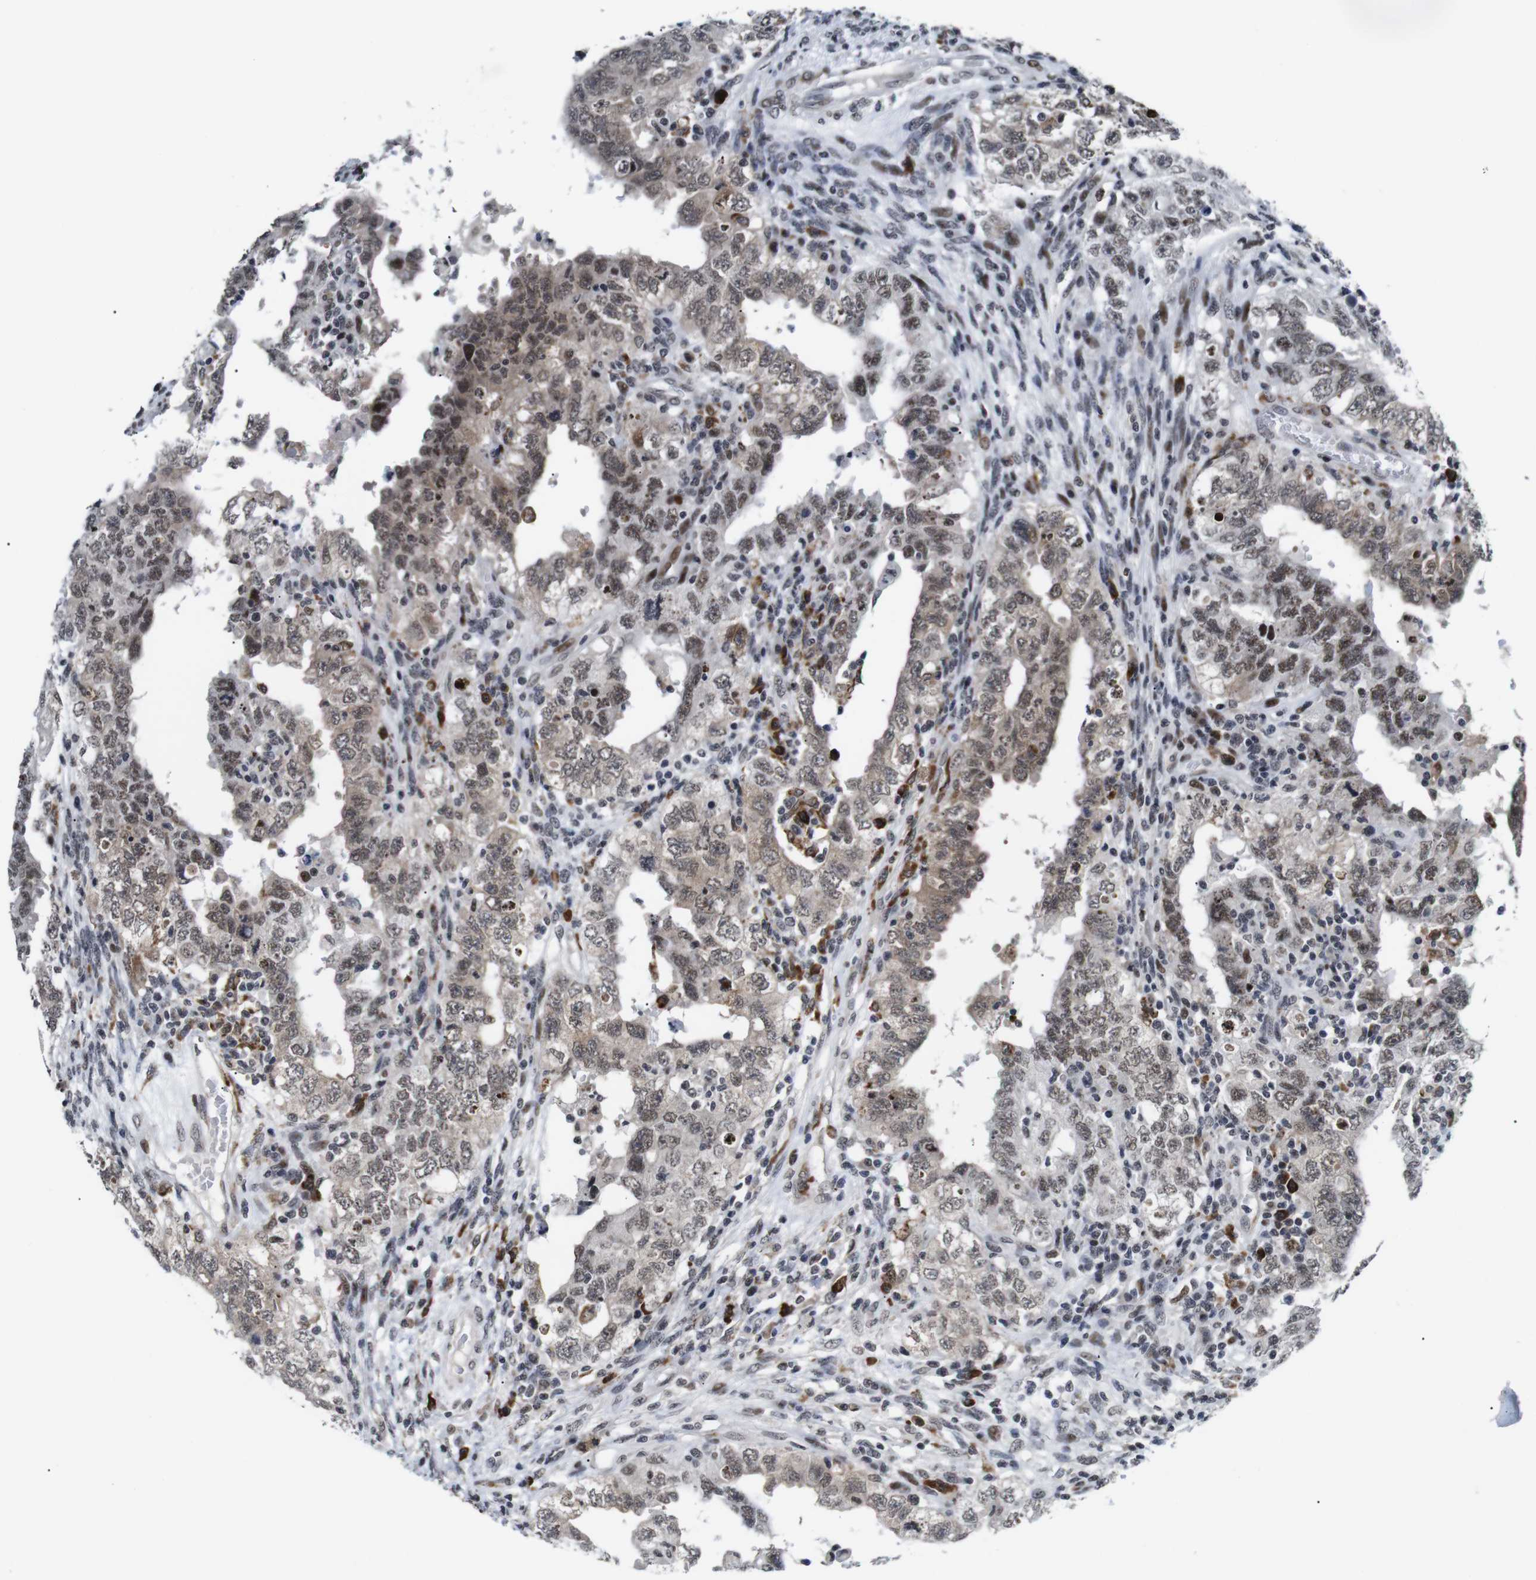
{"staining": {"intensity": "weak", "quantity": ">75%", "location": "cytoplasmic/membranous,nuclear"}, "tissue": "testis cancer", "cell_type": "Tumor cells", "image_type": "cancer", "snomed": [{"axis": "morphology", "description": "Carcinoma, Embryonal, NOS"}, {"axis": "topography", "description": "Testis"}], "caption": "DAB immunohistochemical staining of embryonal carcinoma (testis) reveals weak cytoplasmic/membranous and nuclear protein staining in approximately >75% of tumor cells.", "gene": "EIF4G1", "patient": {"sex": "male", "age": 26}}